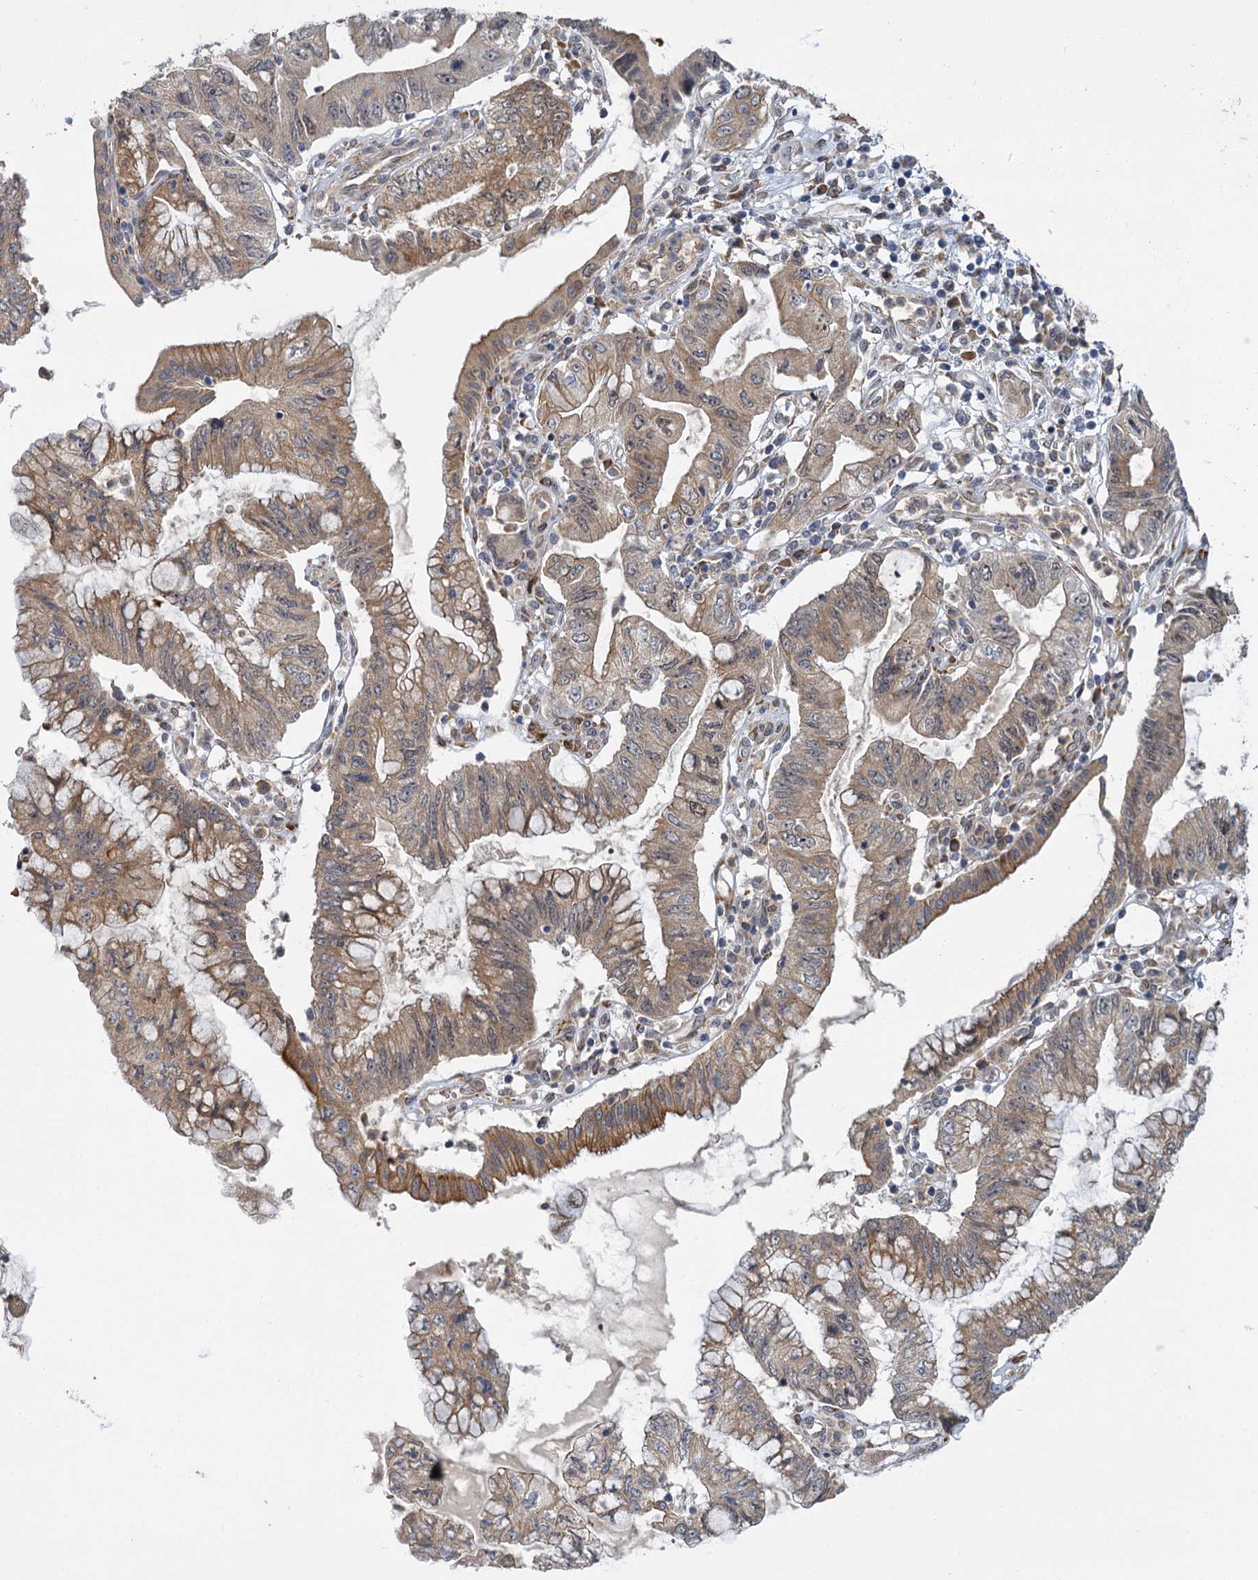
{"staining": {"intensity": "moderate", "quantity": "25%-75%", "location": "cytoplasmic/membranous"}, "tissue": "pancreatic cancer", "cell_type": "Tumor cells", "image_type": "cancer", "snomed": [{"axis": "morphology", "description": "Adenocarcinoma, NOS"}, {"axis": "topography", "description": "Pancreas"}], "caption": "Immunohistochemistry (IHC) of pancreatic cancer displays medium levels of moderate cytoplasmic/membranous staining in approximately 25%-75% of tumor cells. Immunohistochemistry (IHC) stains the protein in brown and the nuclei are stained blue.", "gene": "APBA2", "patient": {"sex": "female", "age": 73}}